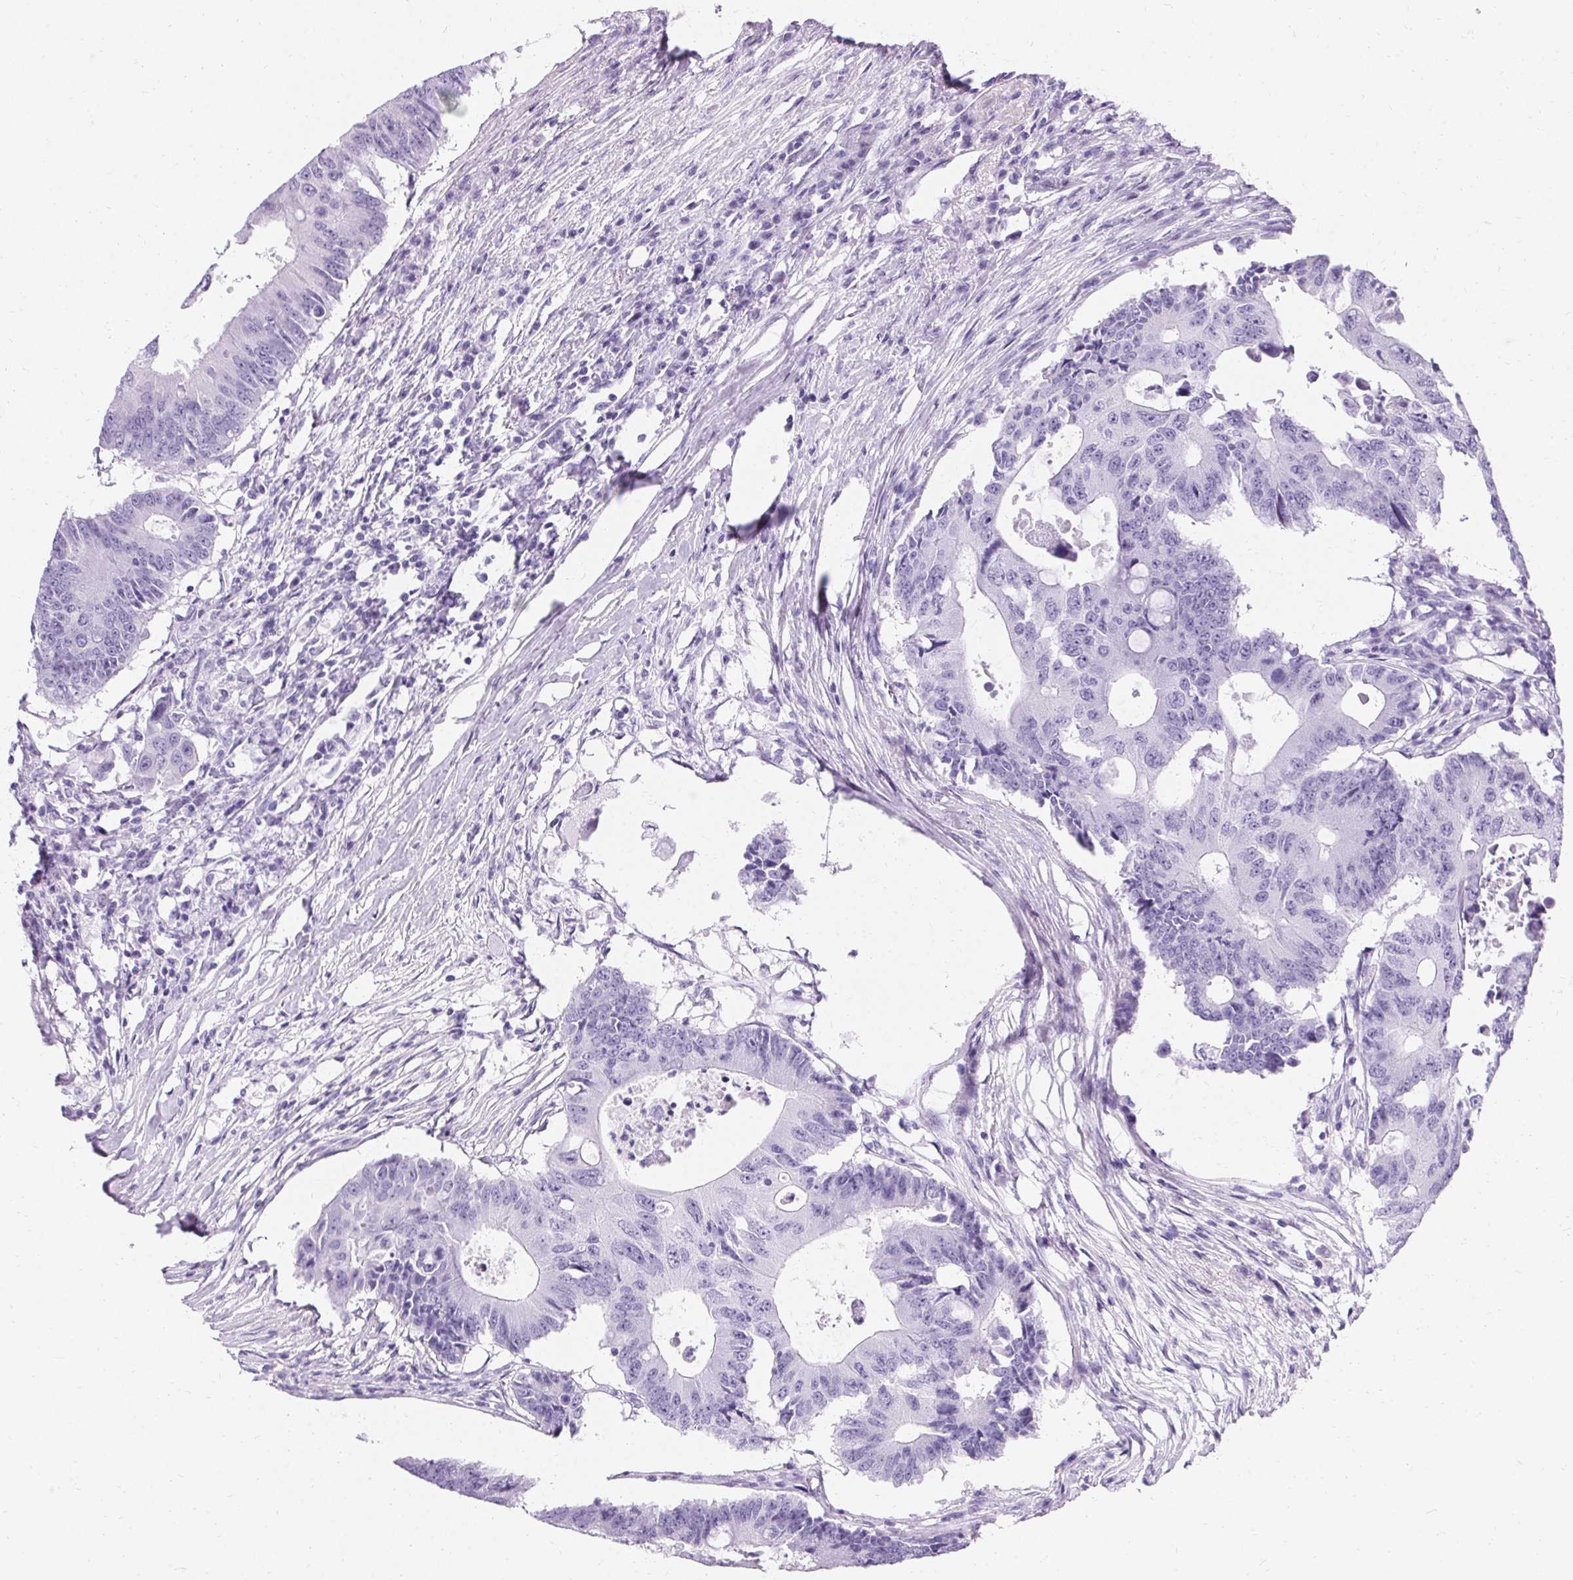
{"staining": {"intensity": "negative", "quantity": "none", "location": "none"}, "tissue": "colorectal cancer", "cell_type": "Tumor cells", "image_type": "cancer", "snomed": [{"axis": "morphology", "description": "Adenocarcinoma, NOS"}, {"axis": "topography", "description": "Colon"}], "caption": "The IHC image has no significant expression in tumor cells of colorectal cancer (adenocarcinoma) tissue.", "gene": "ASGR2", "patient": {"sex": "male", "age": 71}}